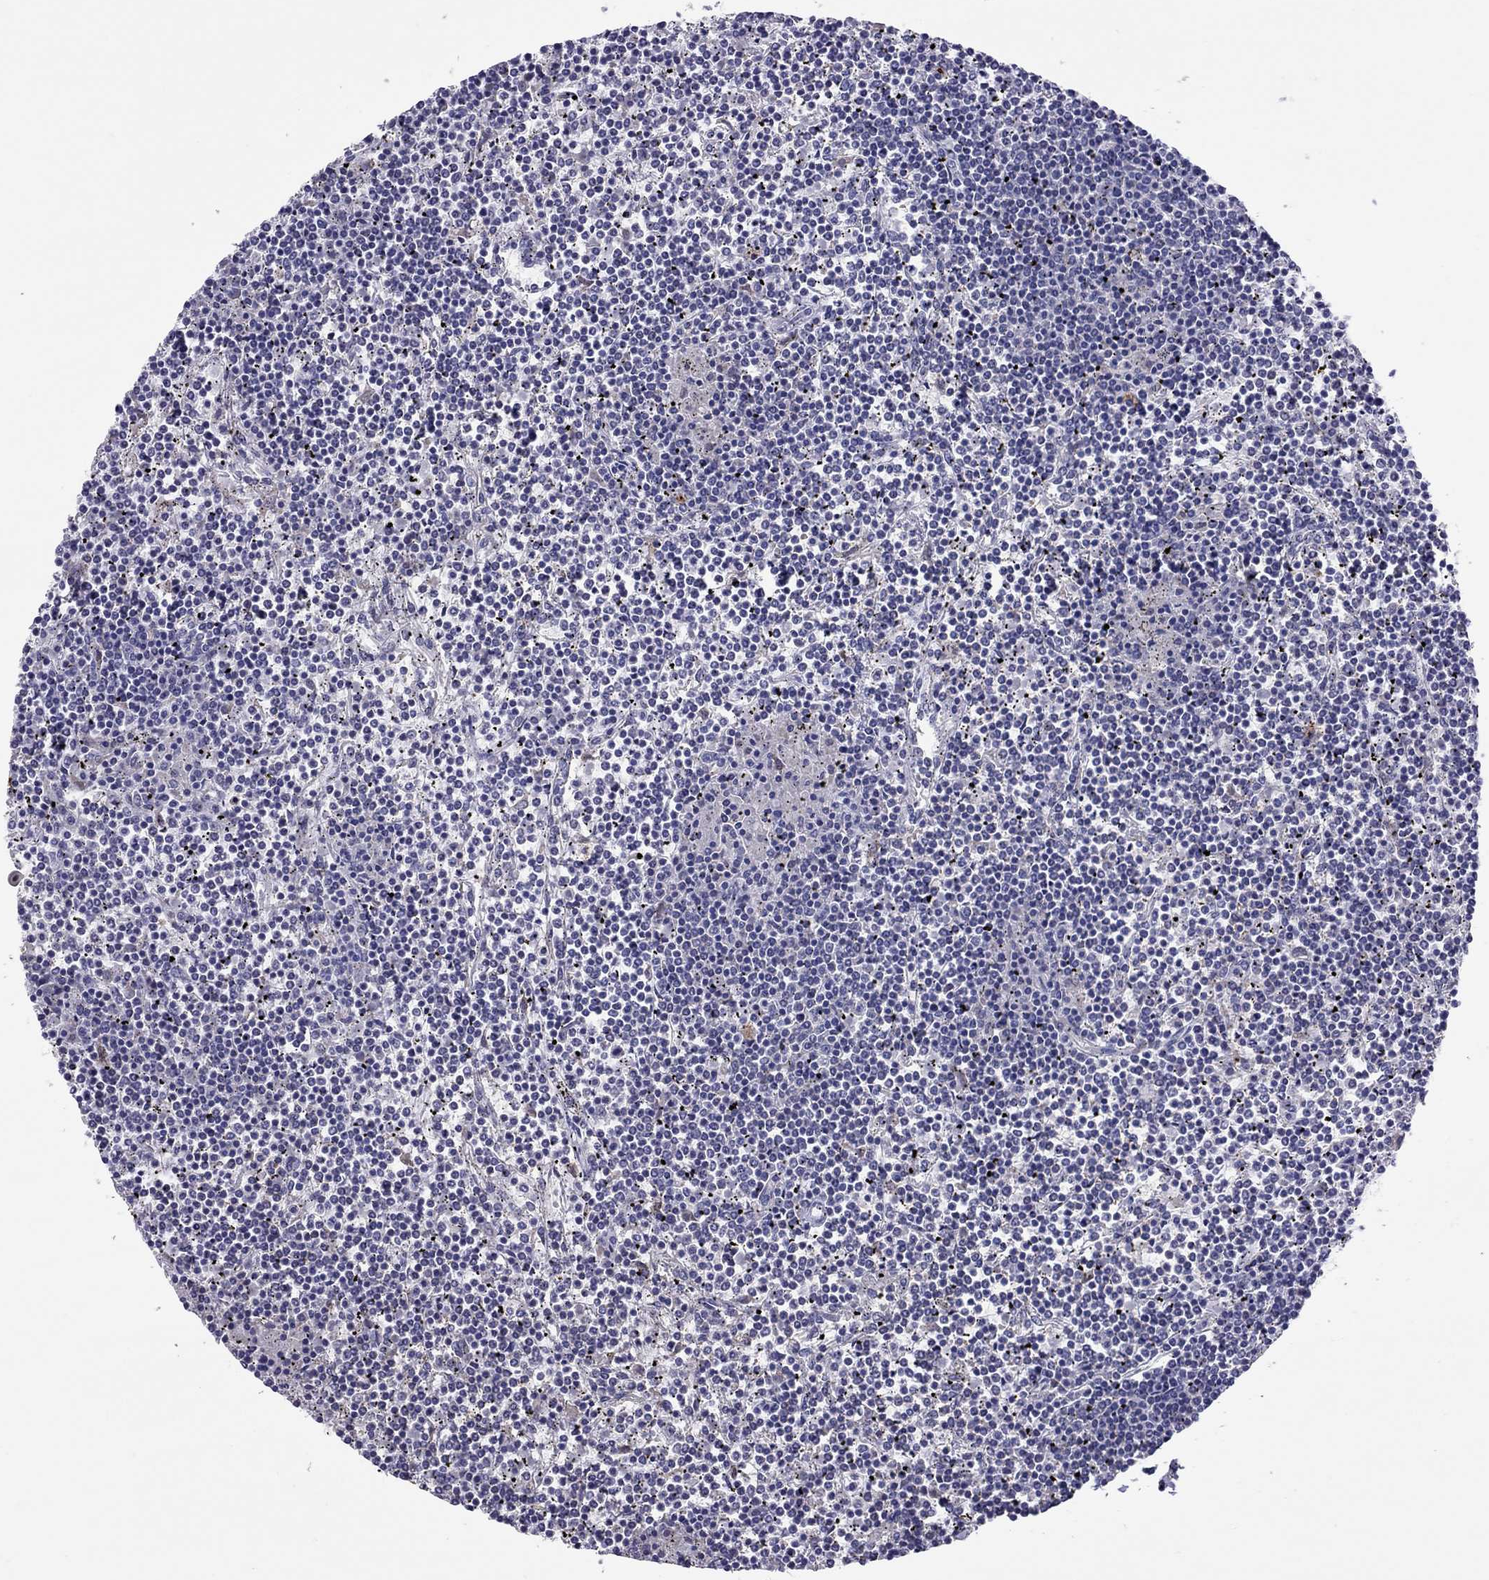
{"staining": {"intensity": "negative", "quantity": "none", "location": "none"}, "tissue": "lymphoma", "cell_type": "Tumor cells", "image_type": "cancer", "snomed": [{"axis": "morphology", "description": "Malignant lymphoma, non-Hodgkin's type, Low grade"}, {"axis": "topography", "description": "Spleen"}], "caption": "An immunohistochemistry (IHC) histopathology image of malignant lymphoma, non-Hodgkin's type (low-grade) is shown. There is no staining in tumor cells of malignant lymphoma, non-Hodgkin's type (low-grade). Nuclei are stained in blue.", "gene": "ADORA2A", "patient": {"sex": "female", "age": 19}}